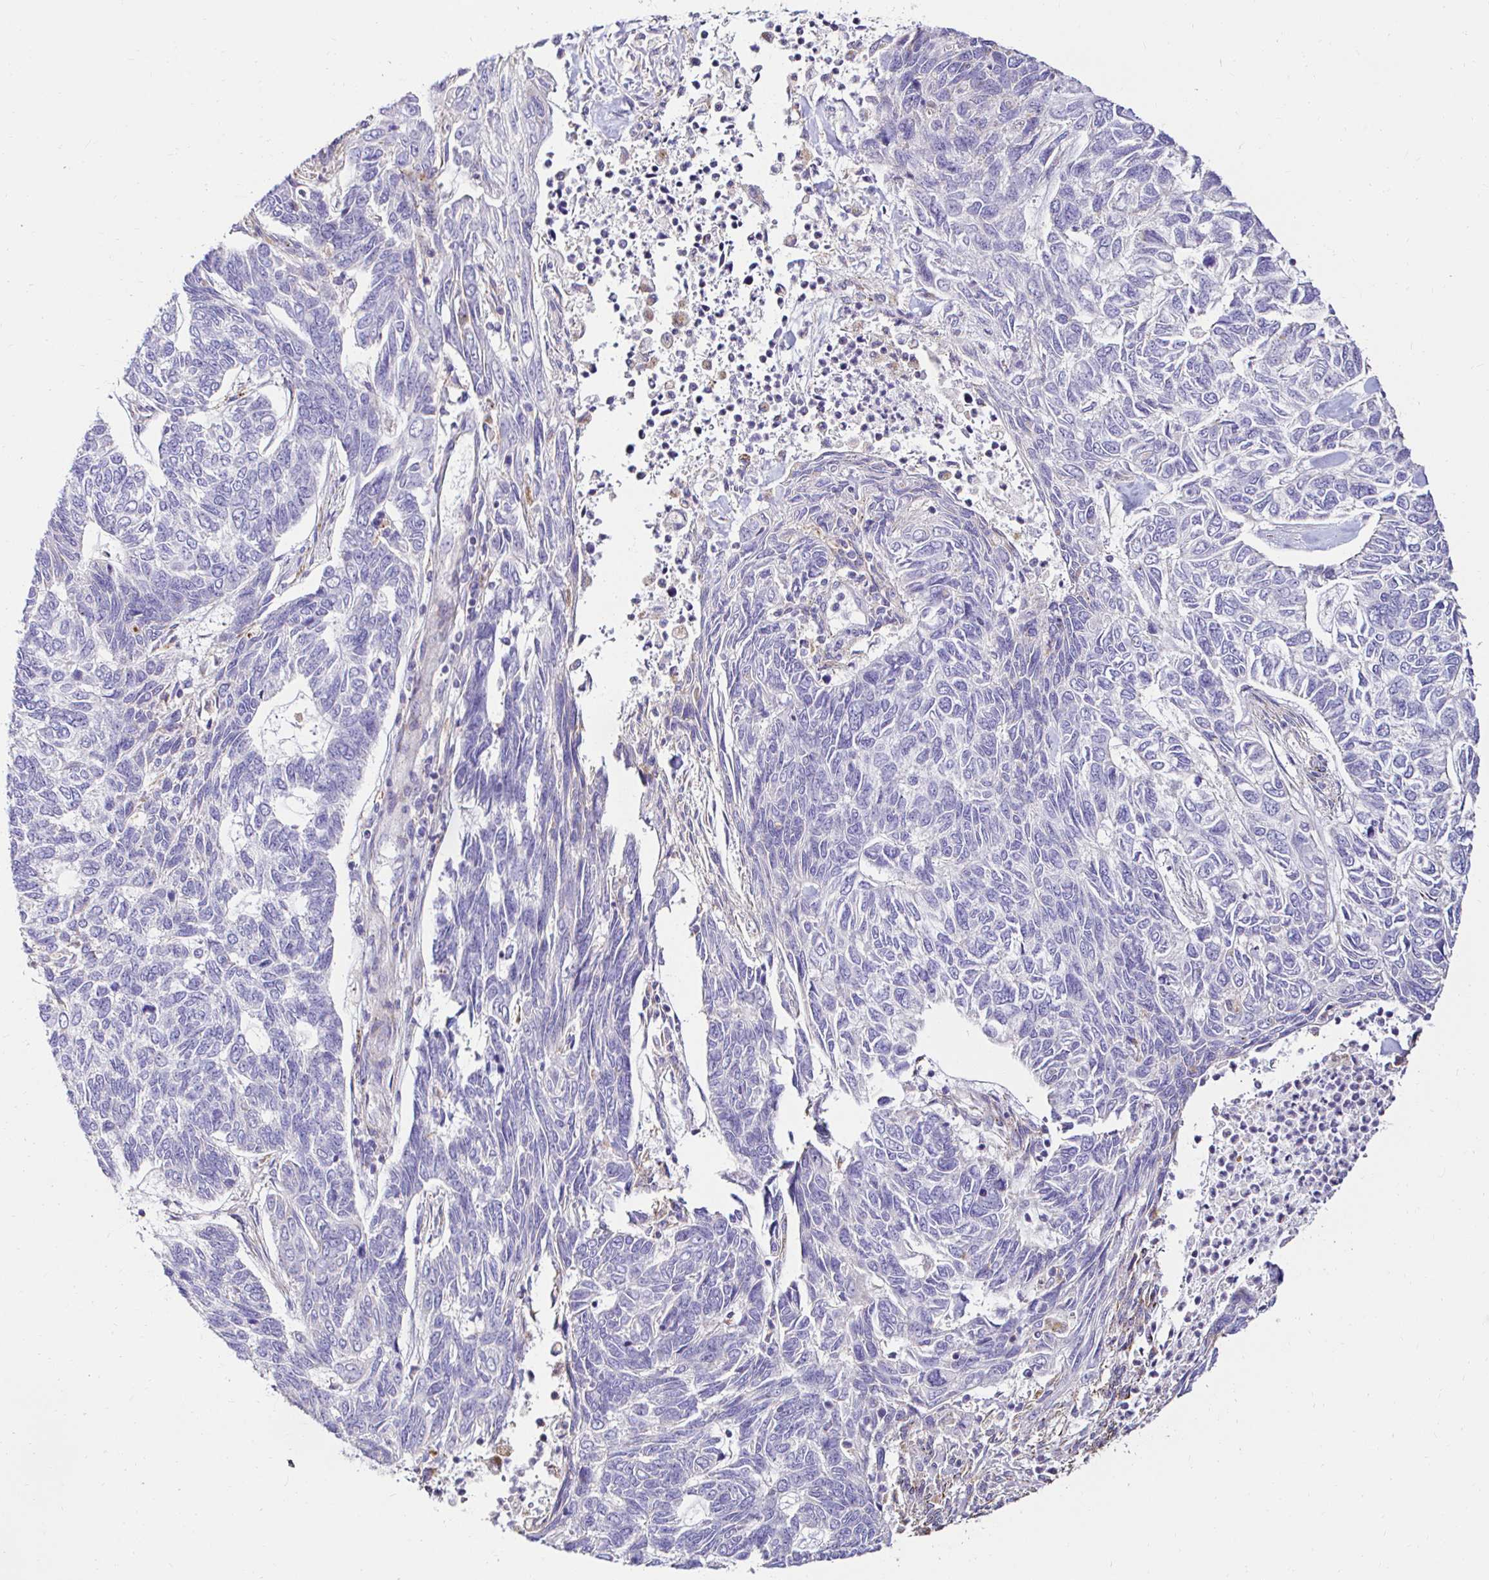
{"staining": {"intensity": "negative", "quantity": "none", "location": "none"}, "tissue": "skin cancer", "cell_type": "Tumor cells", "image_type": "cancer", "snomed": [{"axis": "morphology", "description": "Basal cell carcinoma"}, {"axis": "topography", "description": "Skin"}], "caption": "IHC histopathology image of neoplastic tissue: human skin cancer (basal cell carcinoma) stained with DAB (3,3'-diaminobenzidine) demonstrates no significant protein positivity in tumor cells.", "gene": "GALNS", "patient": {"sex": "female", "age": 65}}